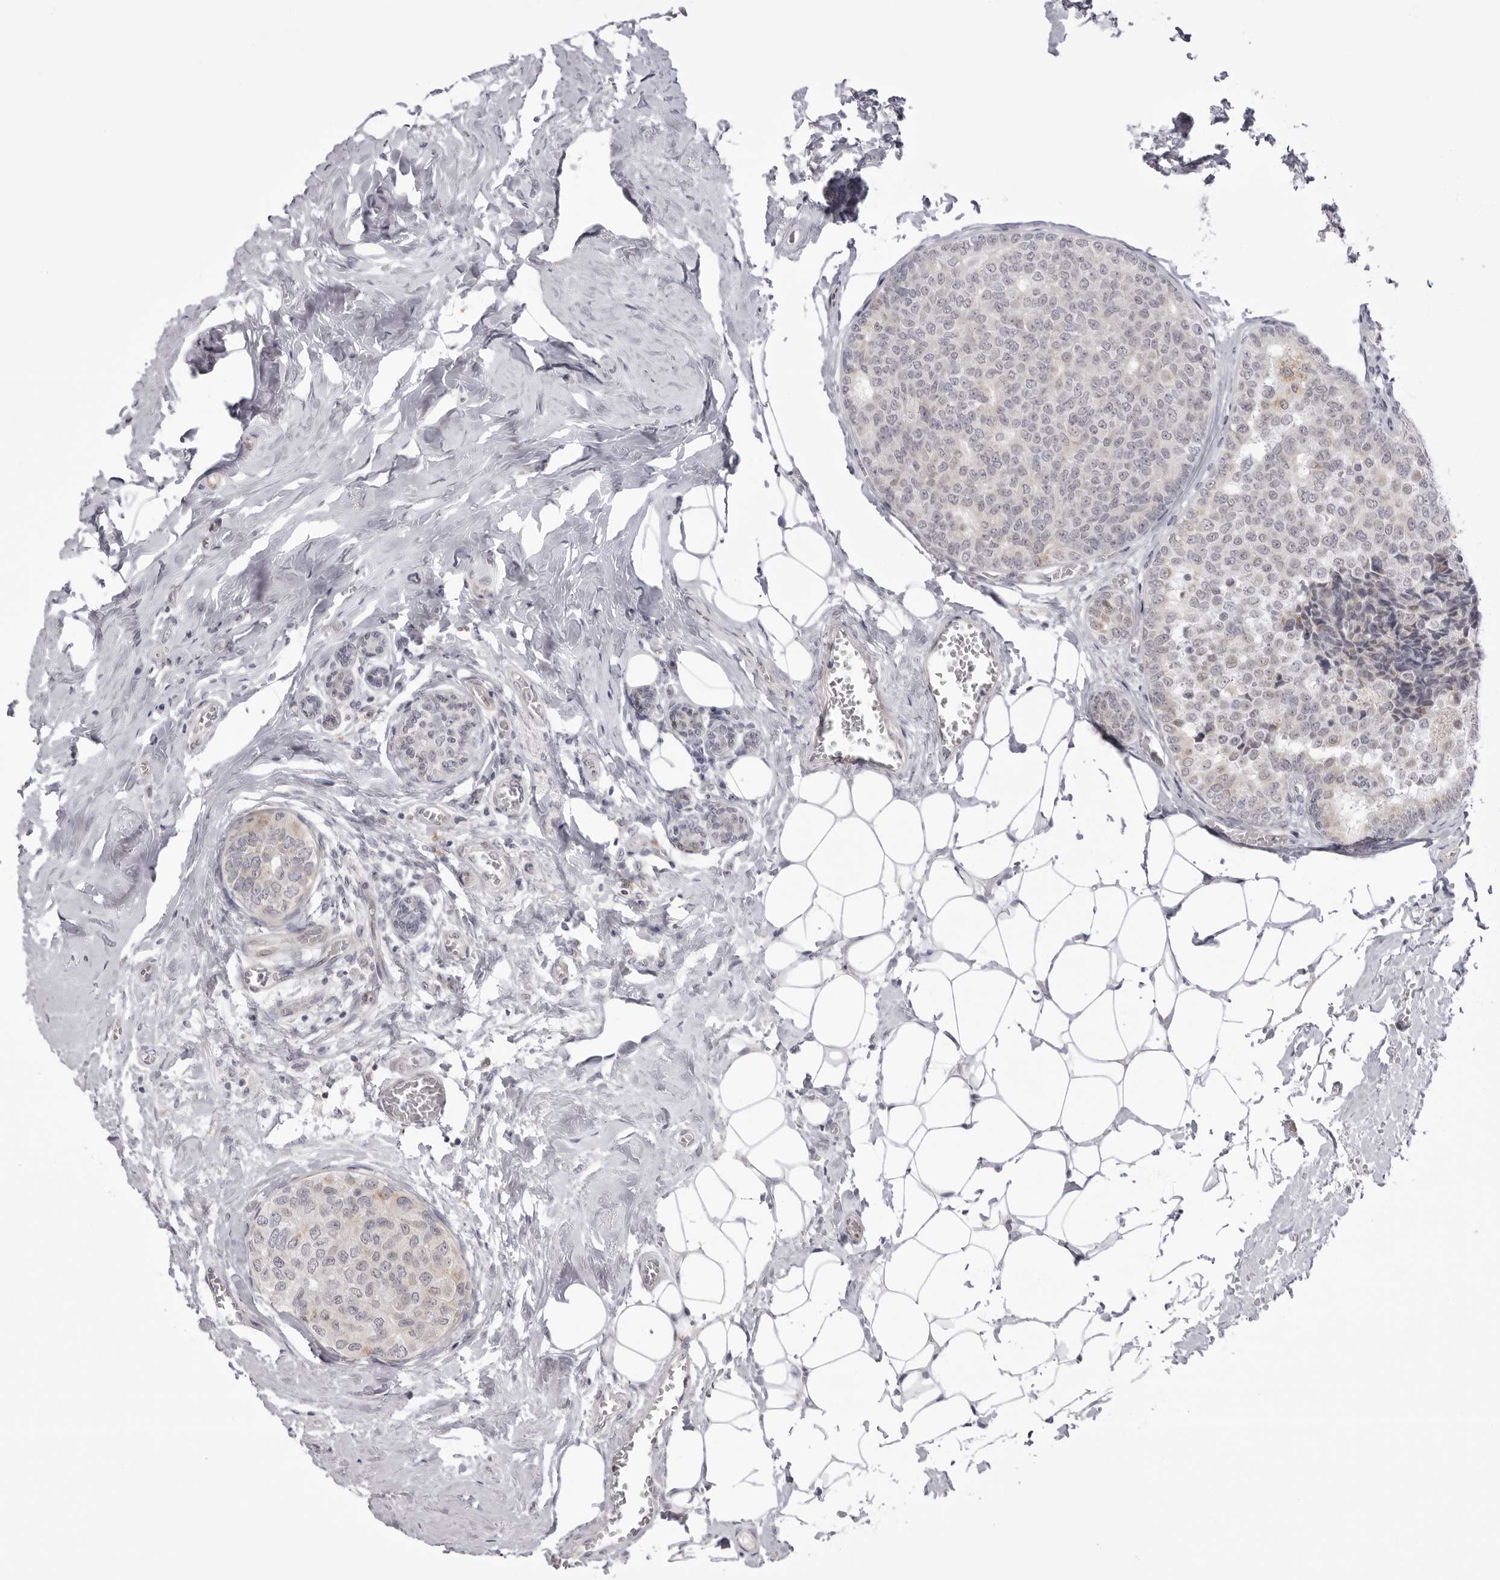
{"staining": {"intensity": "negative", "quantity": "none", "location": "none"}, "tissue": "breast cancer", "cell_type": "Tumor cells", "image_type": "cancer", "snomed": [{"axis": "morphology", "description": "Normal tissue, NOS"}, {"axis": "morphology", "description": "Duct carcinoma"}, {"axis": "topography", "description": "Breast"}], "caption": "Tumor cells show no significant protein expression in breast cancer.", "gene": "SUGCT", "patient": {"sex": "female", "age": 43}}